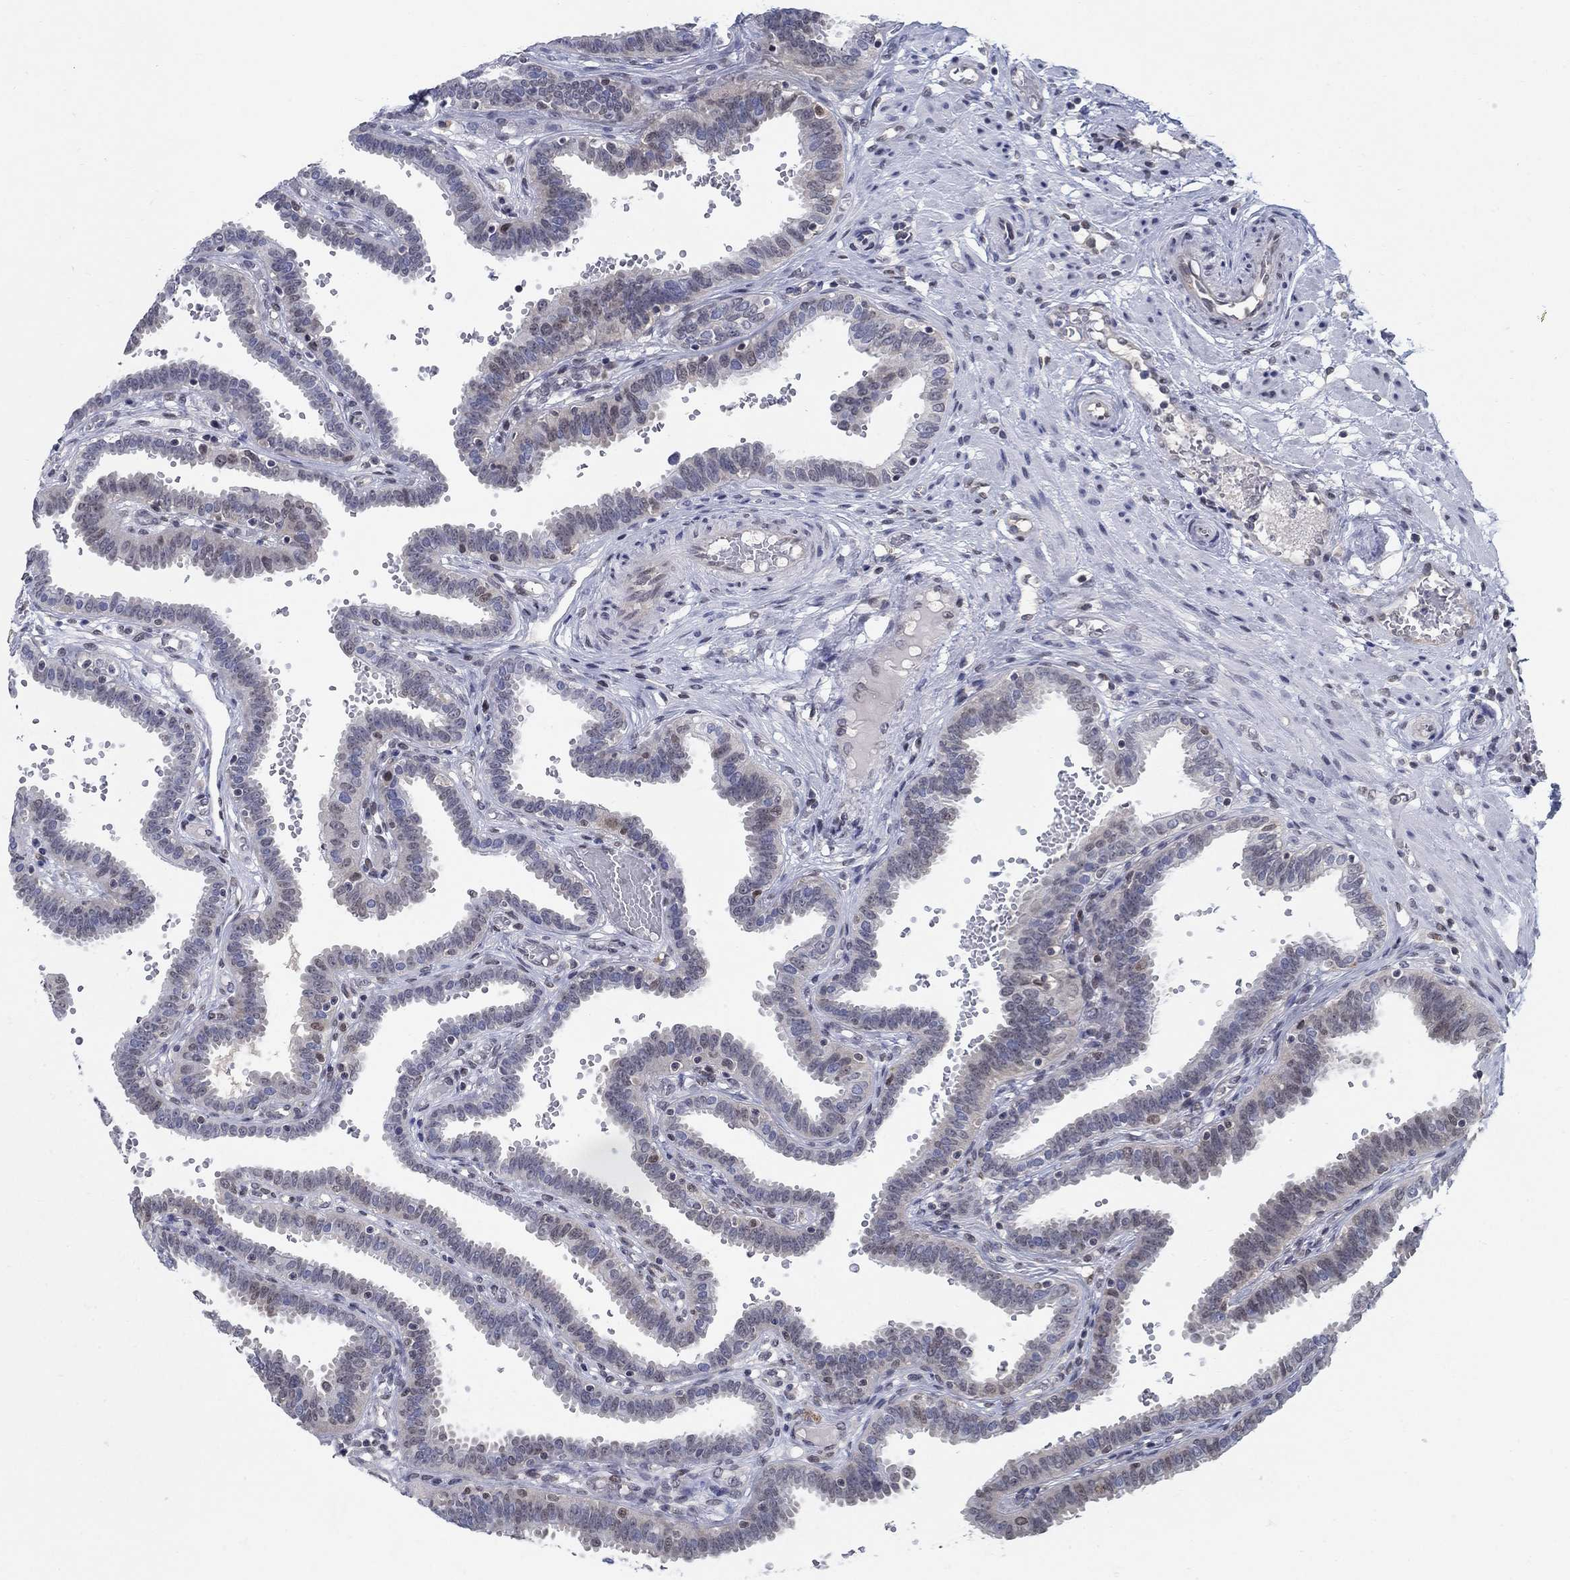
{"staining": {"intensity": "moderate", "quantity": "<25%", "location": "nuclear"}, "tissue": "fallopian tube", "cell_type": "Glandular cells", "image_type": "normal", "snomed": [{"axis": "morphology", "description": "Normal tissue, NOS"}, {"axis": "topography", "description": "Fallopian tube"}], "caption": "Glandular cells exhibit low levels of moderate nuclear positivity in approximately <25% of cells in normal human fallopian tube. (Brightfield microscopy of DAB IHC at high magnification).", "gene": "CENPE", "patient": {"sex": "female", "age": 37}}